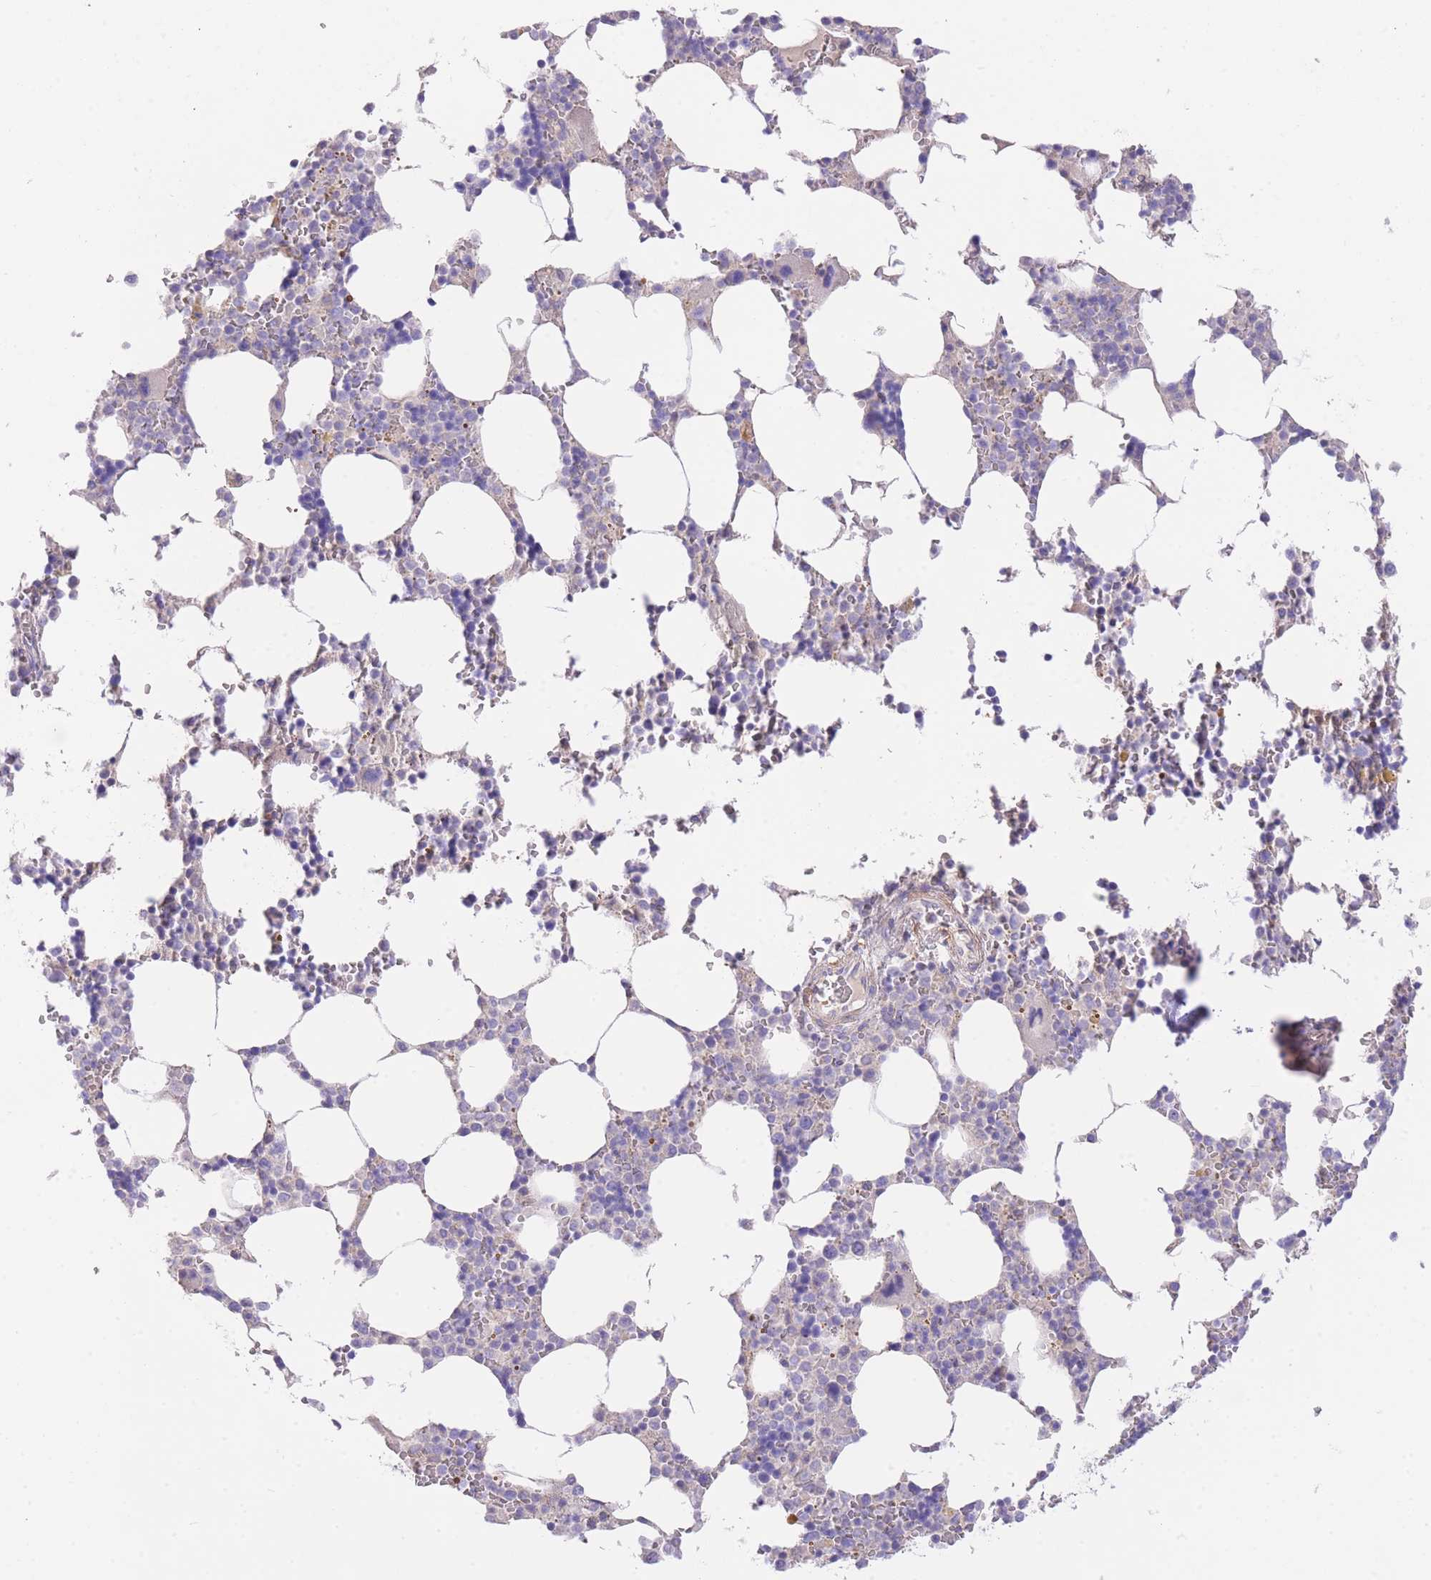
{"staining": {"intensity": "negative", "quantity": "none", "location": "none"}, "tissue": "bone marrow", "cell_type": "Hematopoietic cells", "image_type": "normal", "snomed": [{"axis": "morphology", "description": "Normal tissue, NOS"}, {"axis": "topography", "description": "Bone marrow"}], "caption": "The IHC histopathology image has no significant expression in hematopoietic cells of bone marrow. (Immunohistochemistry, brightfield microscopy, high magnification).", "gene": "PGM1", "patient": {"sex": "male", "age": 64}}